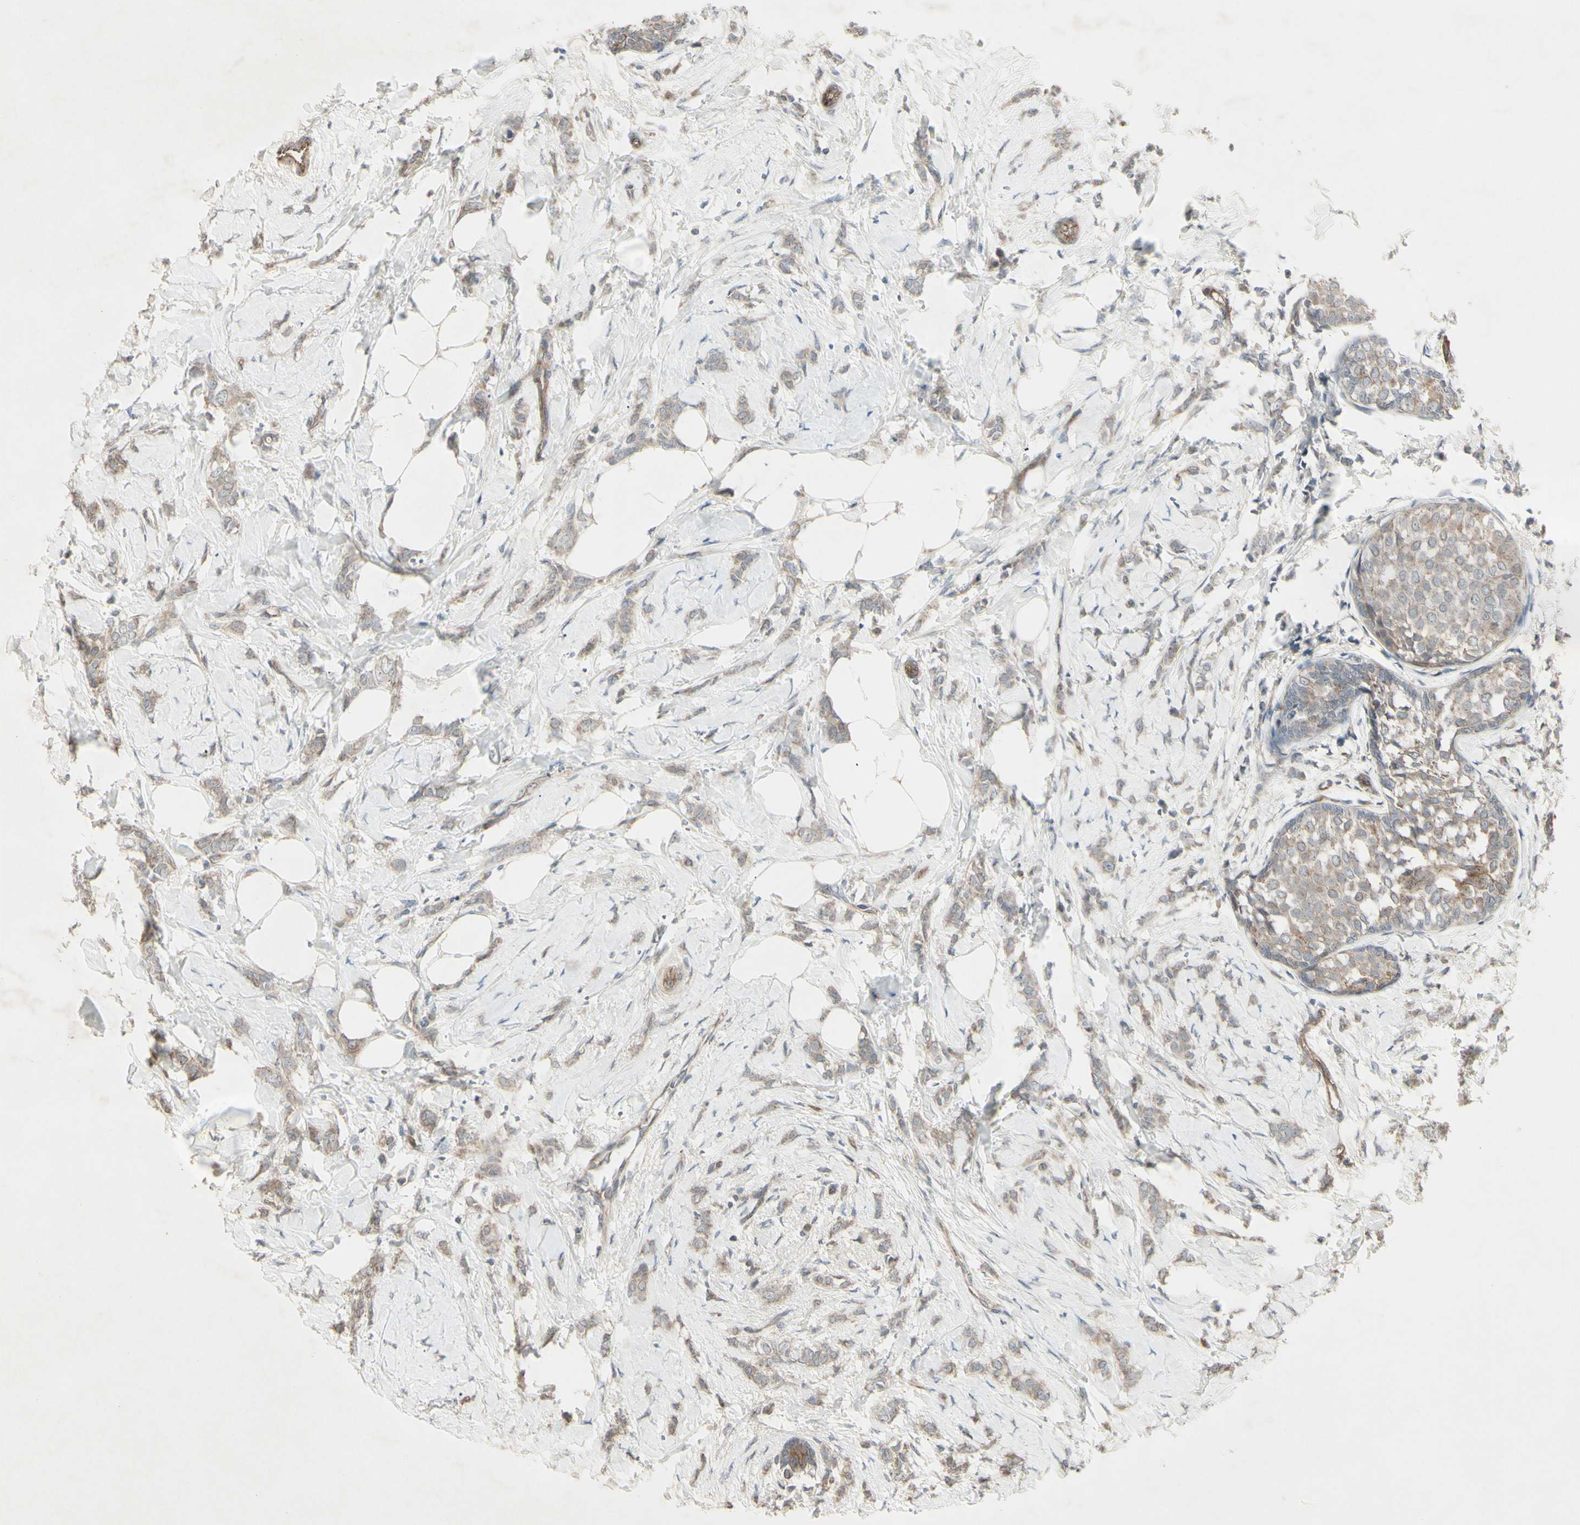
{"staining": {"intensity": "weak", "quantity": ">75%", "location": "cytoplasmic/membranous"}, "tissue": "breast cancer", "cell_type": "Tumor cells", "image_type": "cancer", "snomed": [{"axis": "morphology", "description": "Lobular carcinoma, in situ"}, {"axis": "morphology", "description": "Lobular carcinoma"}, {"axis": "topography", "description": "Breast"}], "caption": "Breast lobular carcinoma in situ stained for a protein (brown) reveals weak cytoplasmic/membranous positive expression in approximately >75% of tumor cells.", "gene": "JAG1", "patient": {"sex": "female", "age": 41}}